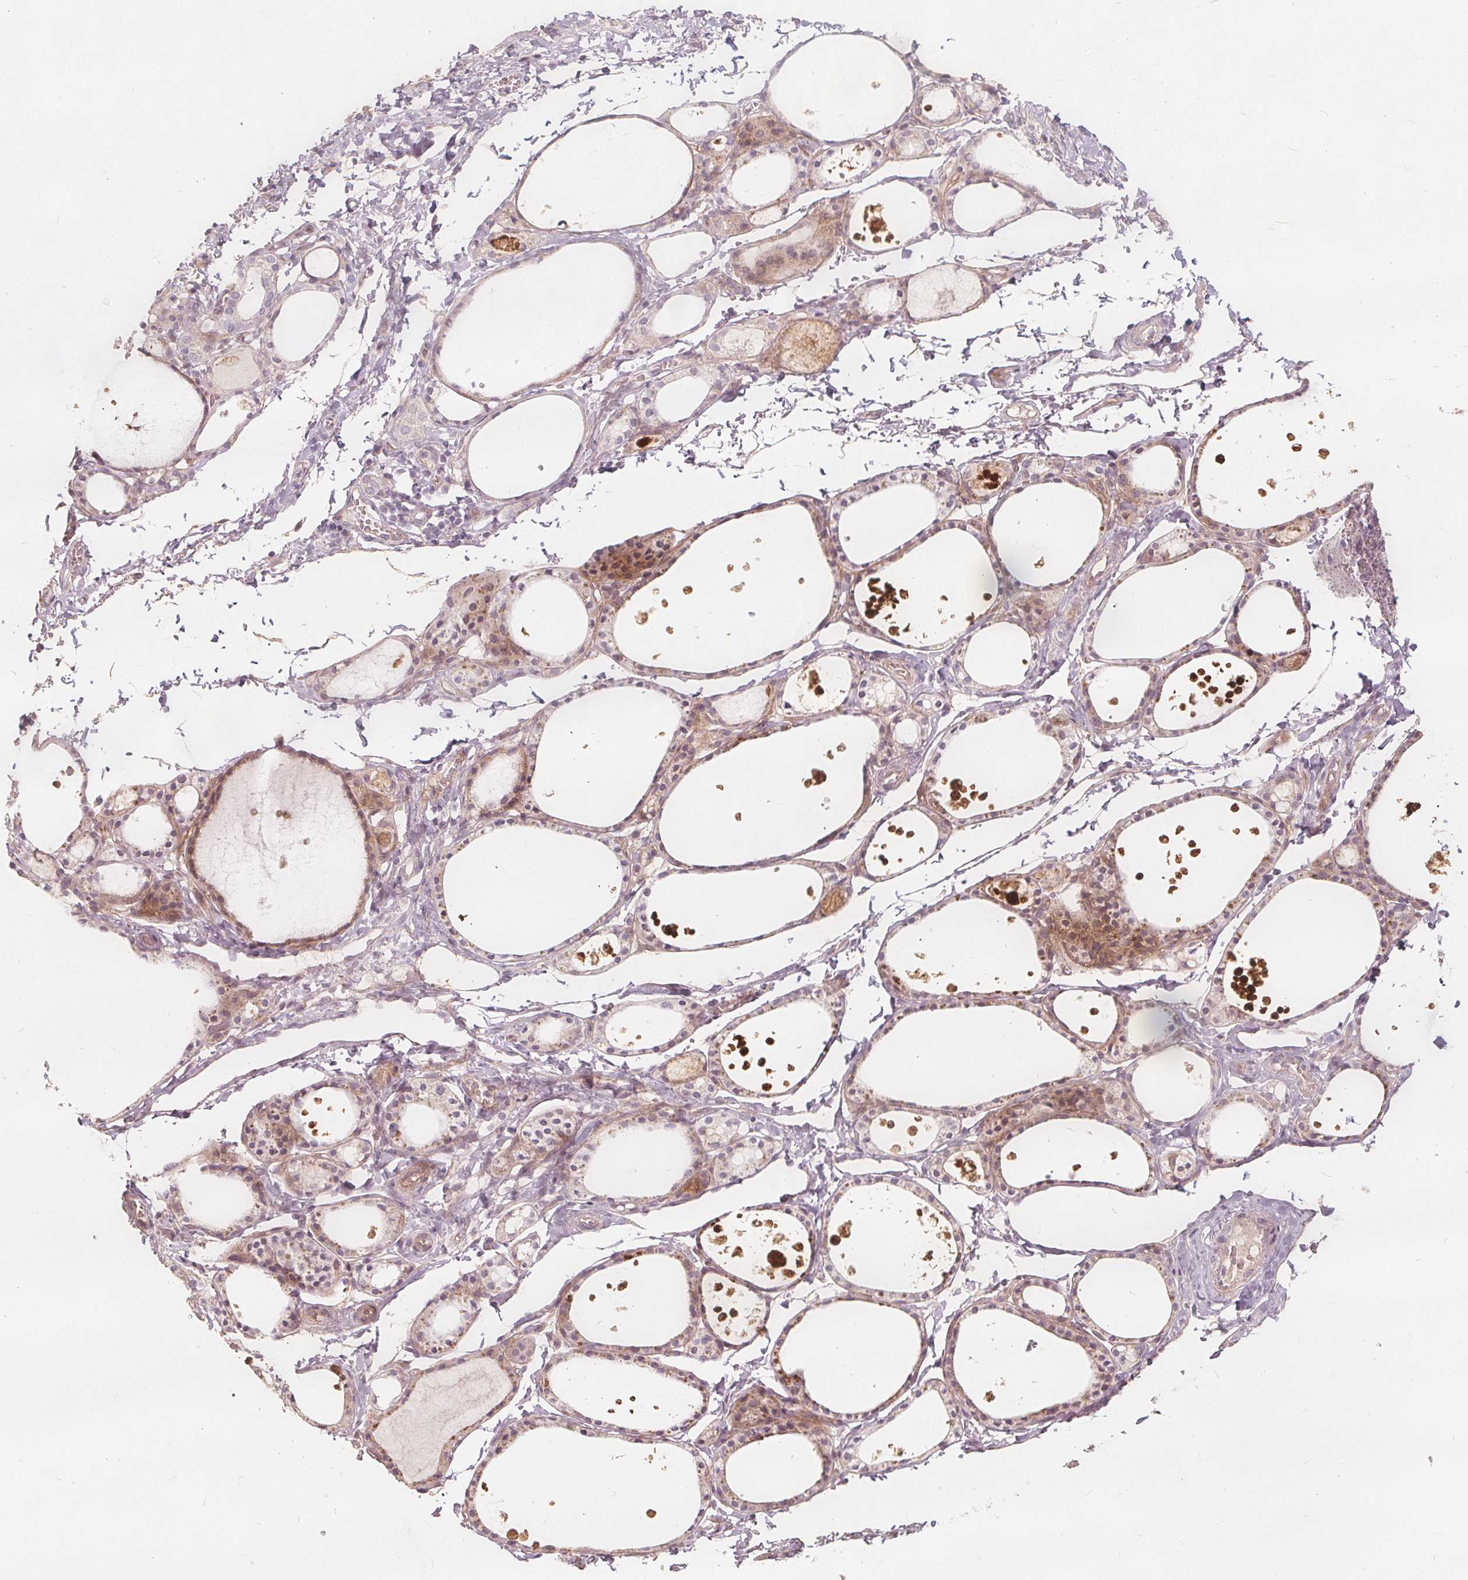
{"staining": {"intensity": "weak", "quantity": ">75%", "location": "cytoplasmic/membranous"}, "tissue": "thyroid gland", "cell_type": "Glandular cells", "image_type": "normal", "snomed": [{"axis": "morphology", "description": "Normal tissue, NOS"}, {"axis": "topography", "description": "Thyroid gland"}], "caption": "IHC of unremarkable thyroid gland displays low levels of weak cytoplasmic/membranous staining in about >75% of glandular cells. The protein of interest is stained brown, and the nuclei are stained in blue (DAB IHC with brightfield microscopy, high magnification).", "gene": "PTPRT", "patient": {"sex": "male", "age": 68}}